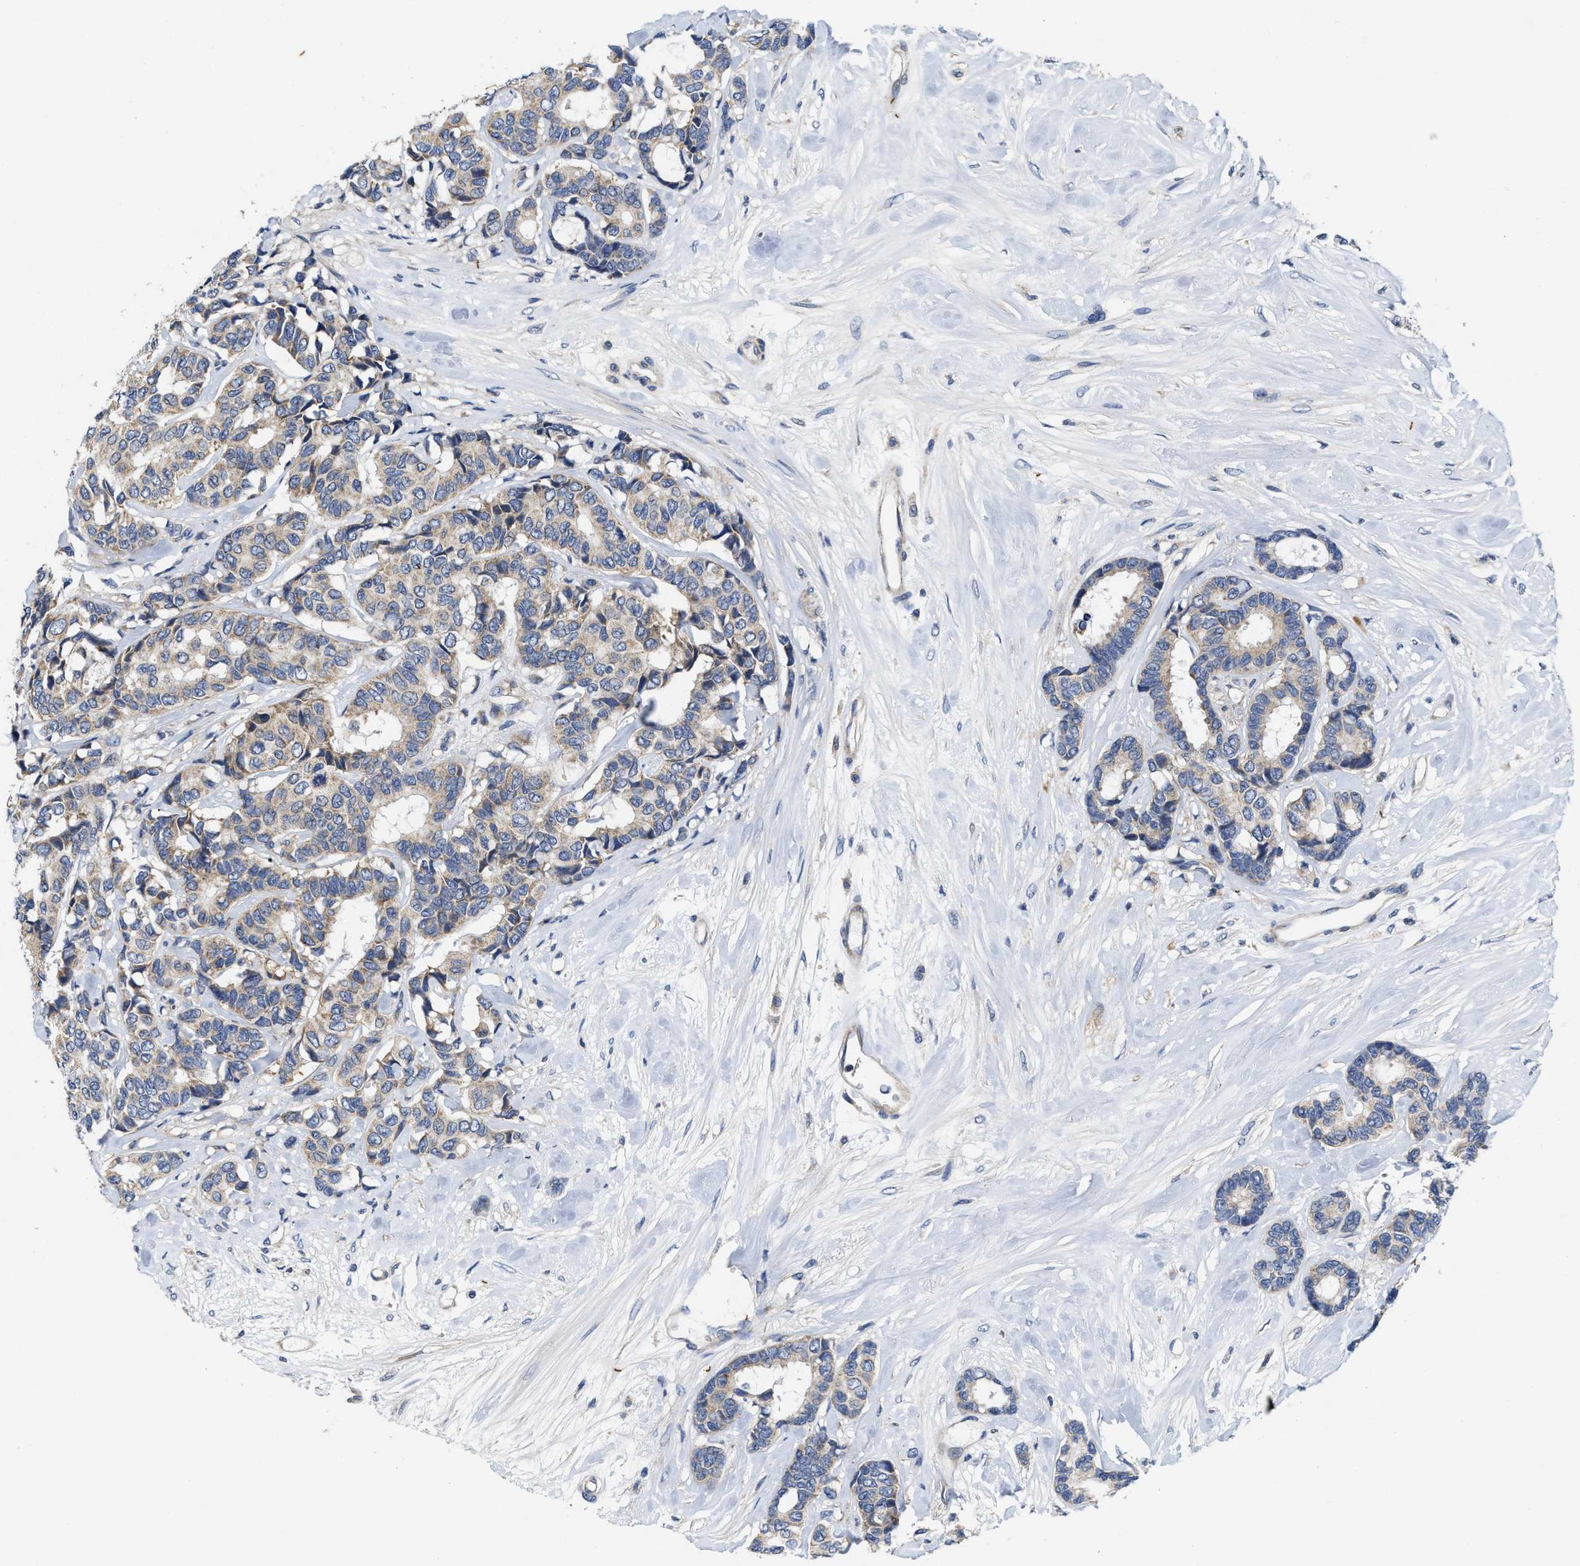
{"staining": {"intensity": "weak", "quantity": ">75%", "location": "cytoplasmic/membranous"}, "tissue": "breast cancer", "cell_type": "Tumor cells", "image_type": "cancer", "snomed": [{"axis": "morphology", "description": "Duct carcinoma"}, {"axis": "topography", "description": "Breast"}], "caption": "IHC of breast cancer (intraductal carcinoma) exhibits low levels of weak cytoplasmic/membranous positivity in about >75% of tumor cells. (Brightfield microscopy of DAB IHC at high magnification).", "gene": "EFNA4", "patient": {"sex": "female", "age": 87}}